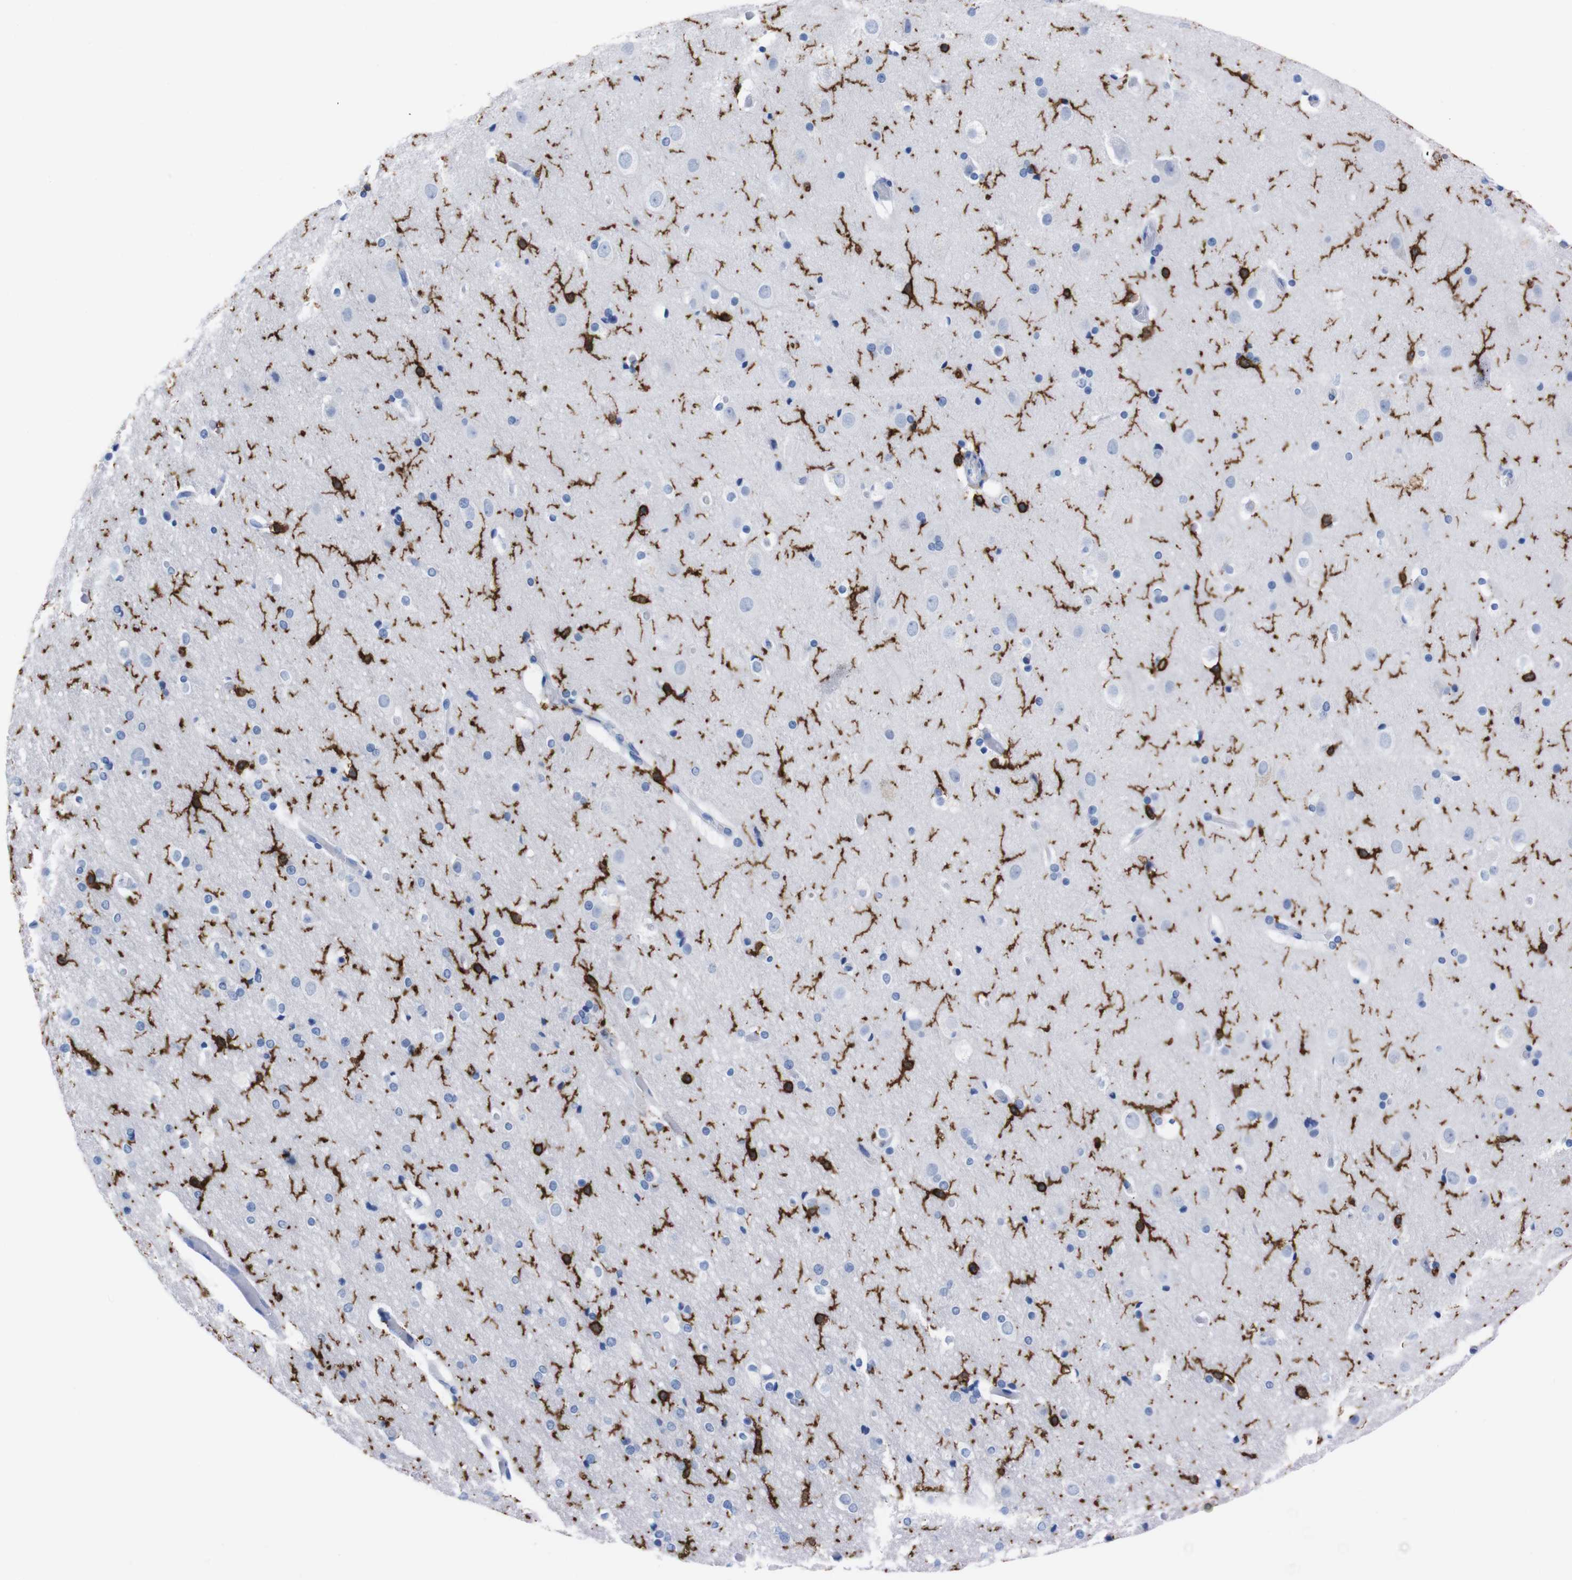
{"staining": {"intensity": "negative", "quantity": "none", "location": "none"}, "tissue": "cerebral cortex", "cell_type": "Endothelial cells", "image_type": "normal", "snomed": [{"axis": "morphology", "description": "Normal tissue, NOS"}, {"axis": "topography", "description": "Cerebral cortex"}], "caption": "The photomicrograph demonstrates no staining of endothelial cells in benign cerebral cortex. The staining is performed using DAB brown chromogen with nuclei counter-stained in using hematoxylin.", "gene": "P2RY12", "patient": {"sex": "male", "age": 57}}